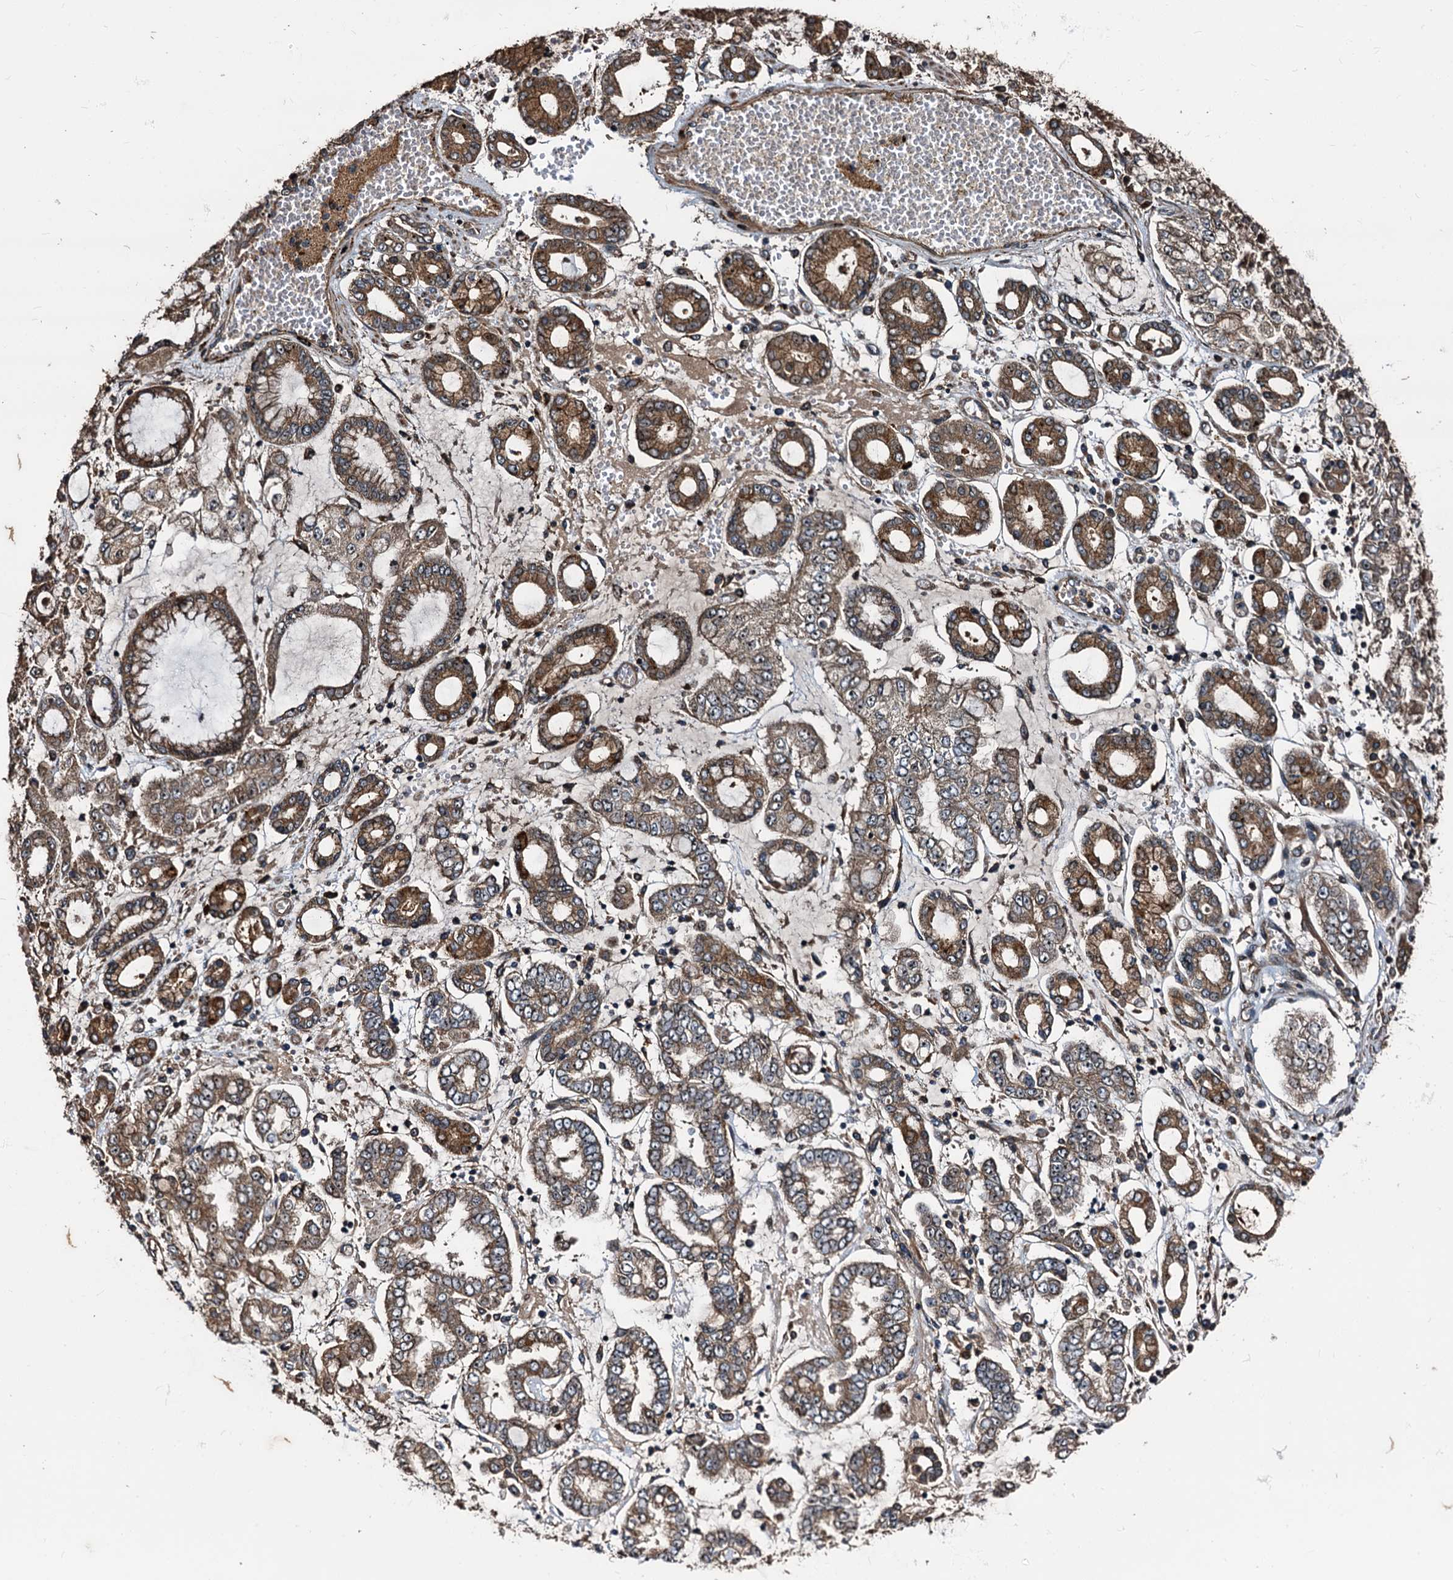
{"staining": {"intensity": "moderate", "quantity": ">75%", "location": "cytoplasmic/membranous"}, "tissue": "stomach cancer", "cell_type": "Tumor cells", "image_type": "cancer", "snomed": [{"axis": "morphology", "description": "Adenocarcinoma, NOS"}, {"axis": "topography", "description": "Stomach"}], "caption": "Brown immunohistochemical staining in stomach cancer shows moderate cytoplasmic/membranous expression in approximately >75% of tumor cells.", "gene": "PEX5", "patient": {"sex": "male", "age": 76}}